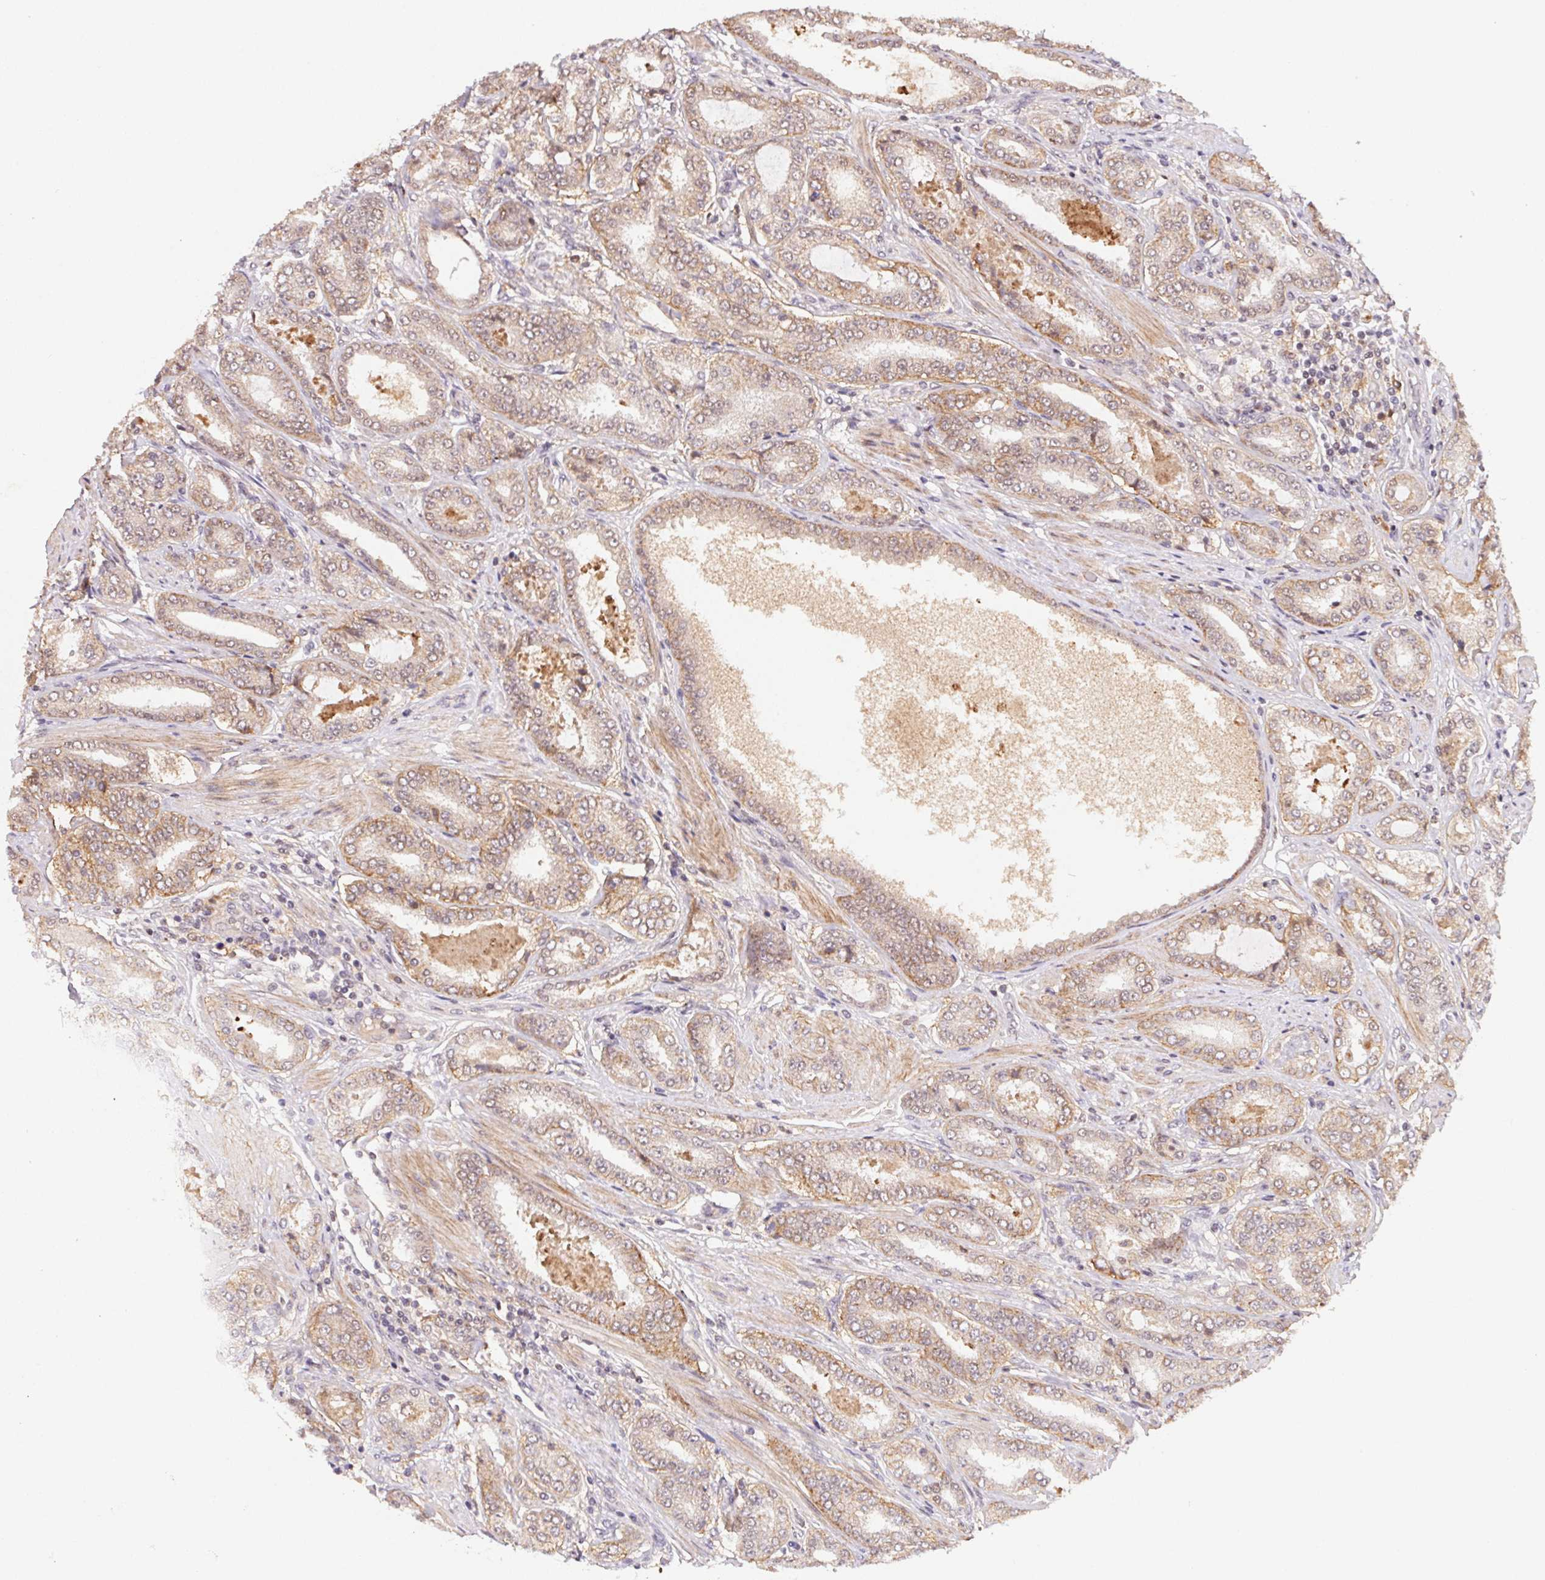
{"staining": {"intensity": "weak", "quantity": ">75%", "location": "cytoplasmic/membranous,nuclear"}, "tissue": "prostate cancer", "cell_type": "Tumor cells", "image_type": "cancer", "snomed": [{"axis": "morphology", "description": "Adenocarcinoma, High grade"}, {"axis": "topography", "description": "Prostate"}], "caption": "Human prostate cancer stained with a brown dye demonstrates weak cytoplasmic/membranous and nuclear positive expression in about >75% of tumor cells.", "gene": "SLC52A2", "patient": {"sex": "male", "age": 63}}